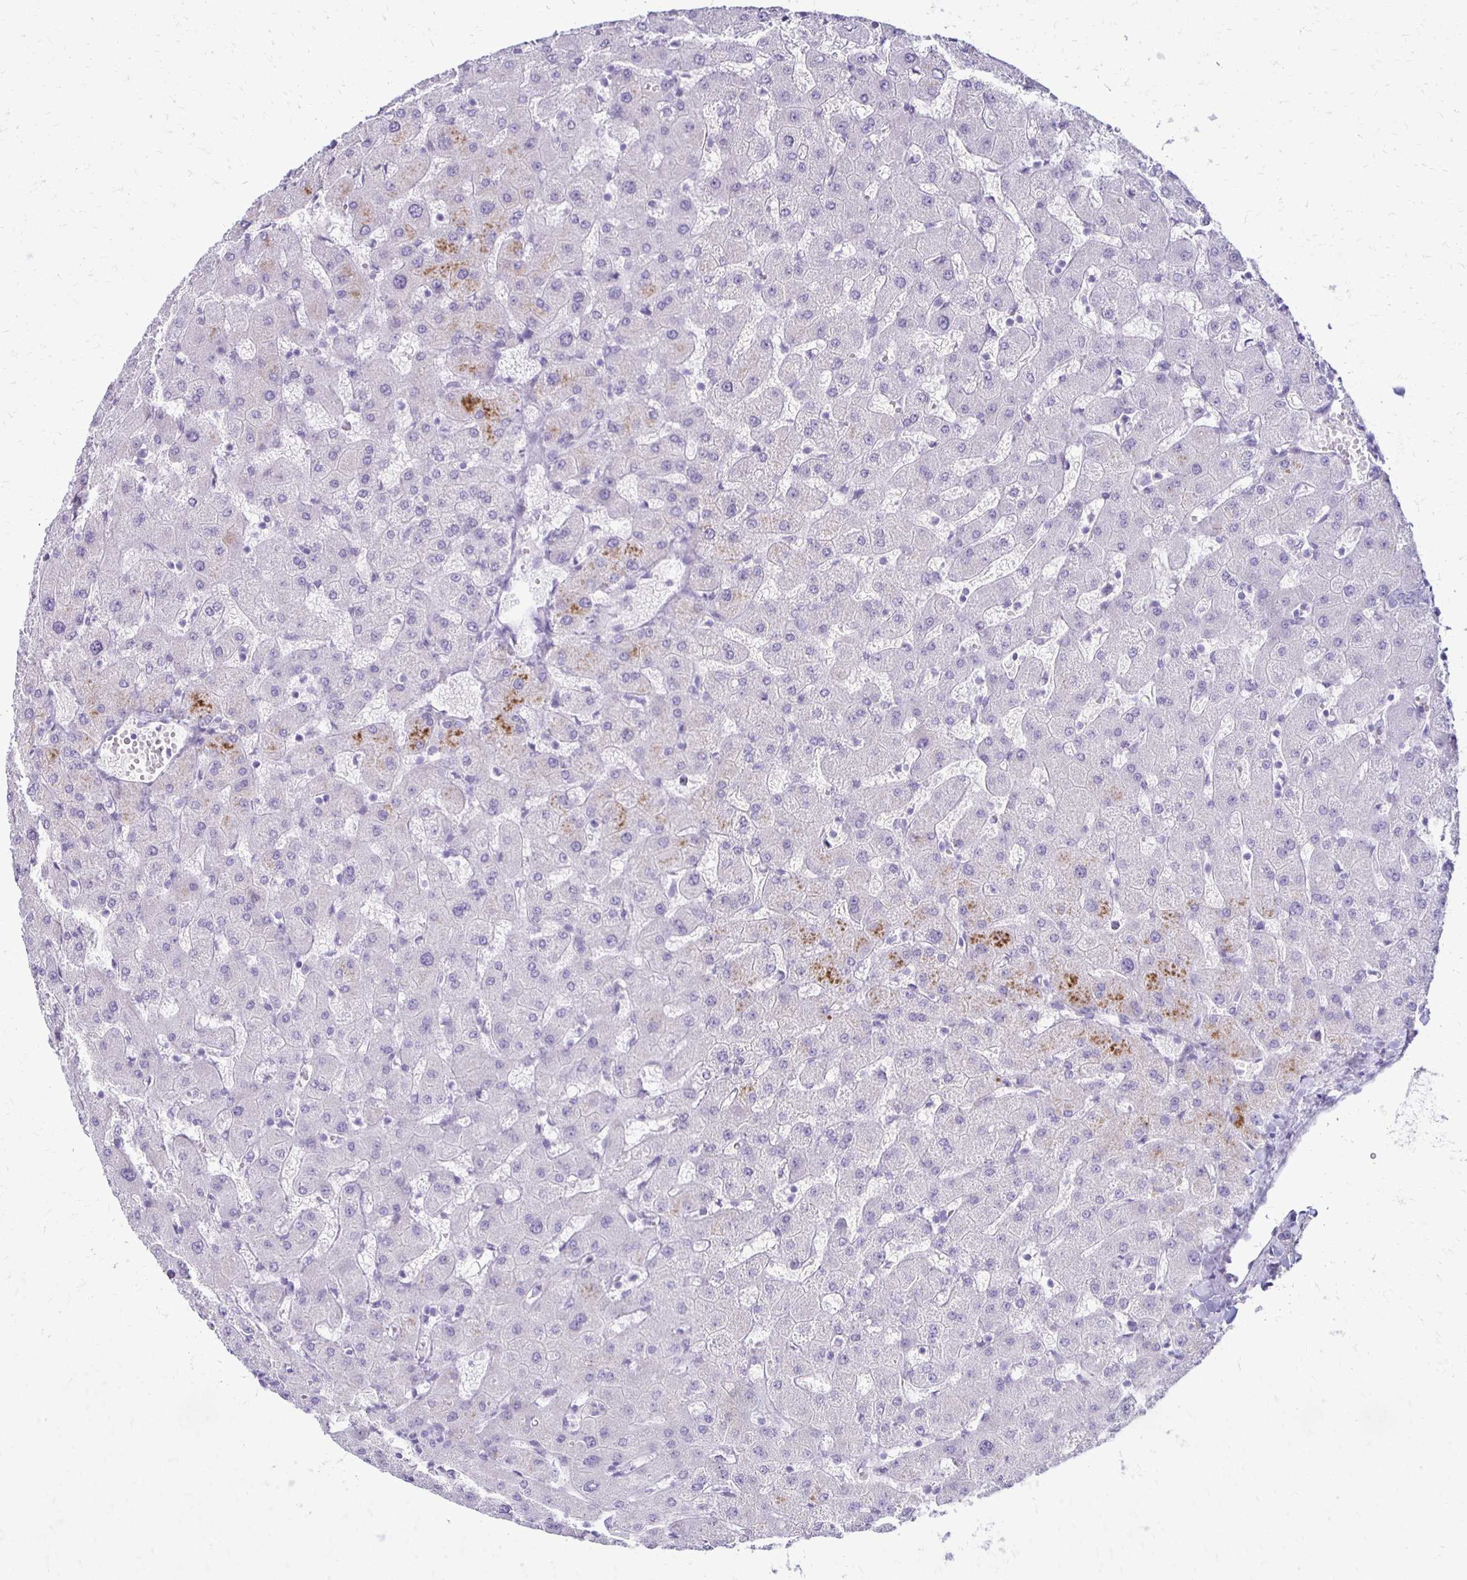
{"staining": {"intensity": "negative", "quantity": "none", "location": "none"}, "tissue": "liver", "cell_type": "Cholangiocytes", "image_type": "normal", "snomed": [{"axis": "morphology", "description": "Normal tissue, NOS"}, {"axis": "topography", "description": "Liver"}], "caption": "The image demonstrates no staining of cholangiocytes in normal liver. The staining is performed using DAB (3,3'-diaminobenzidine) brown chromogen with nuclei counter-stained in using hematoxylin.", "gene": "RYR1", "patient": {"sex": "female", "age": 63}}